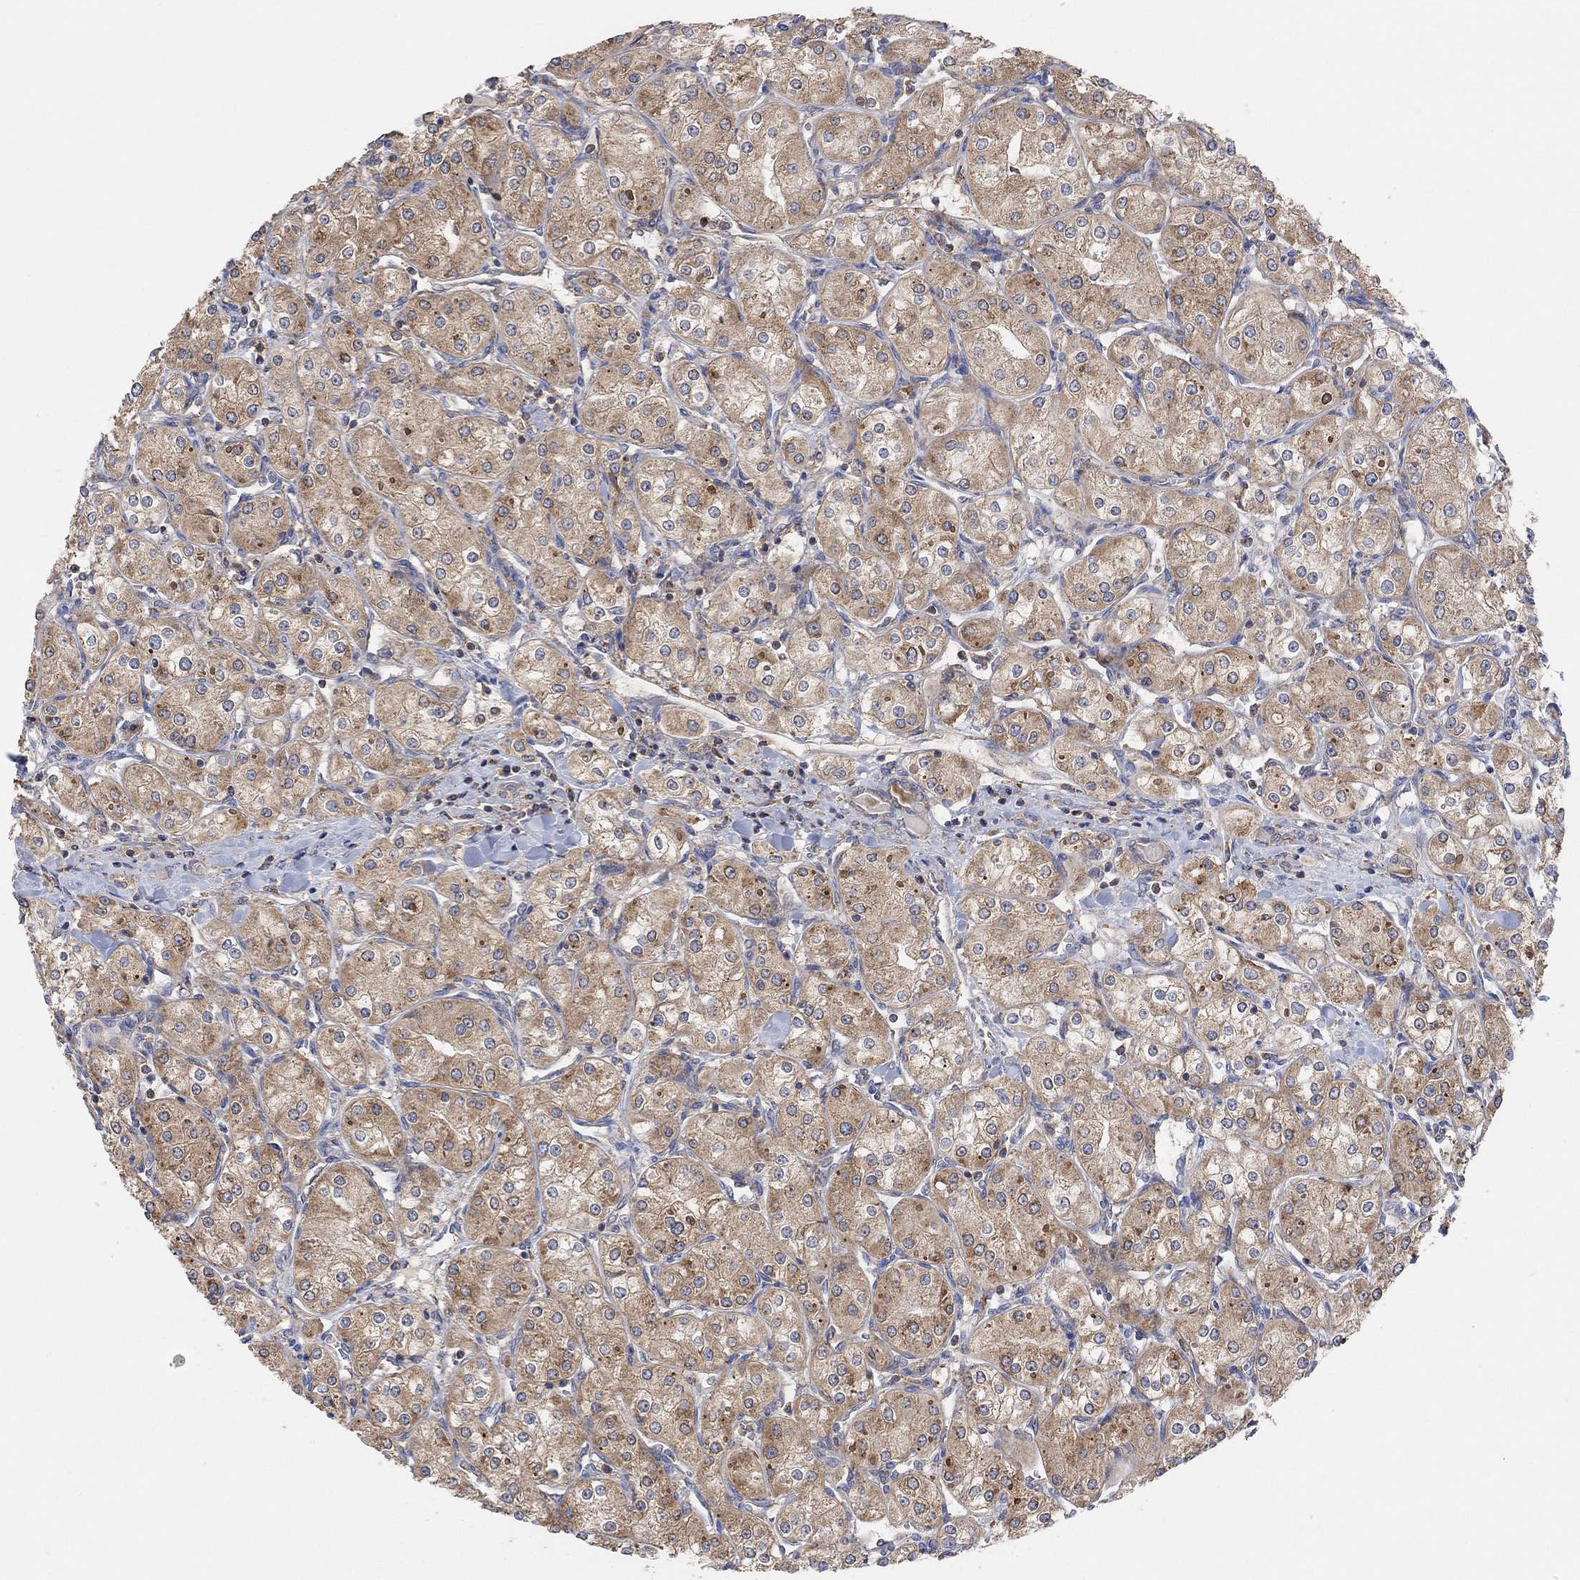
{"staining": {"intensity": "moderate", "quantity": "25%-75%", "location": "cytoplasmic/membranous"}, "tissue": "renal cancer", "cell_type": "Tumor cells", "image_type": "cancer", "snomed": [{"axis": "morphology", "description": "Adenocarcinoma, NOS"}, {"axis": "topography", "description": "Kidney"}], "caption": "A medium amount of moderate cytoplasmic/membranous positivity is appreciated in approximately 25%-75% of tumor cells in renal adenocarcinoma tissue.", "gene": "BLOC1S3", "patient": {"sex": "male", "age": 77}}